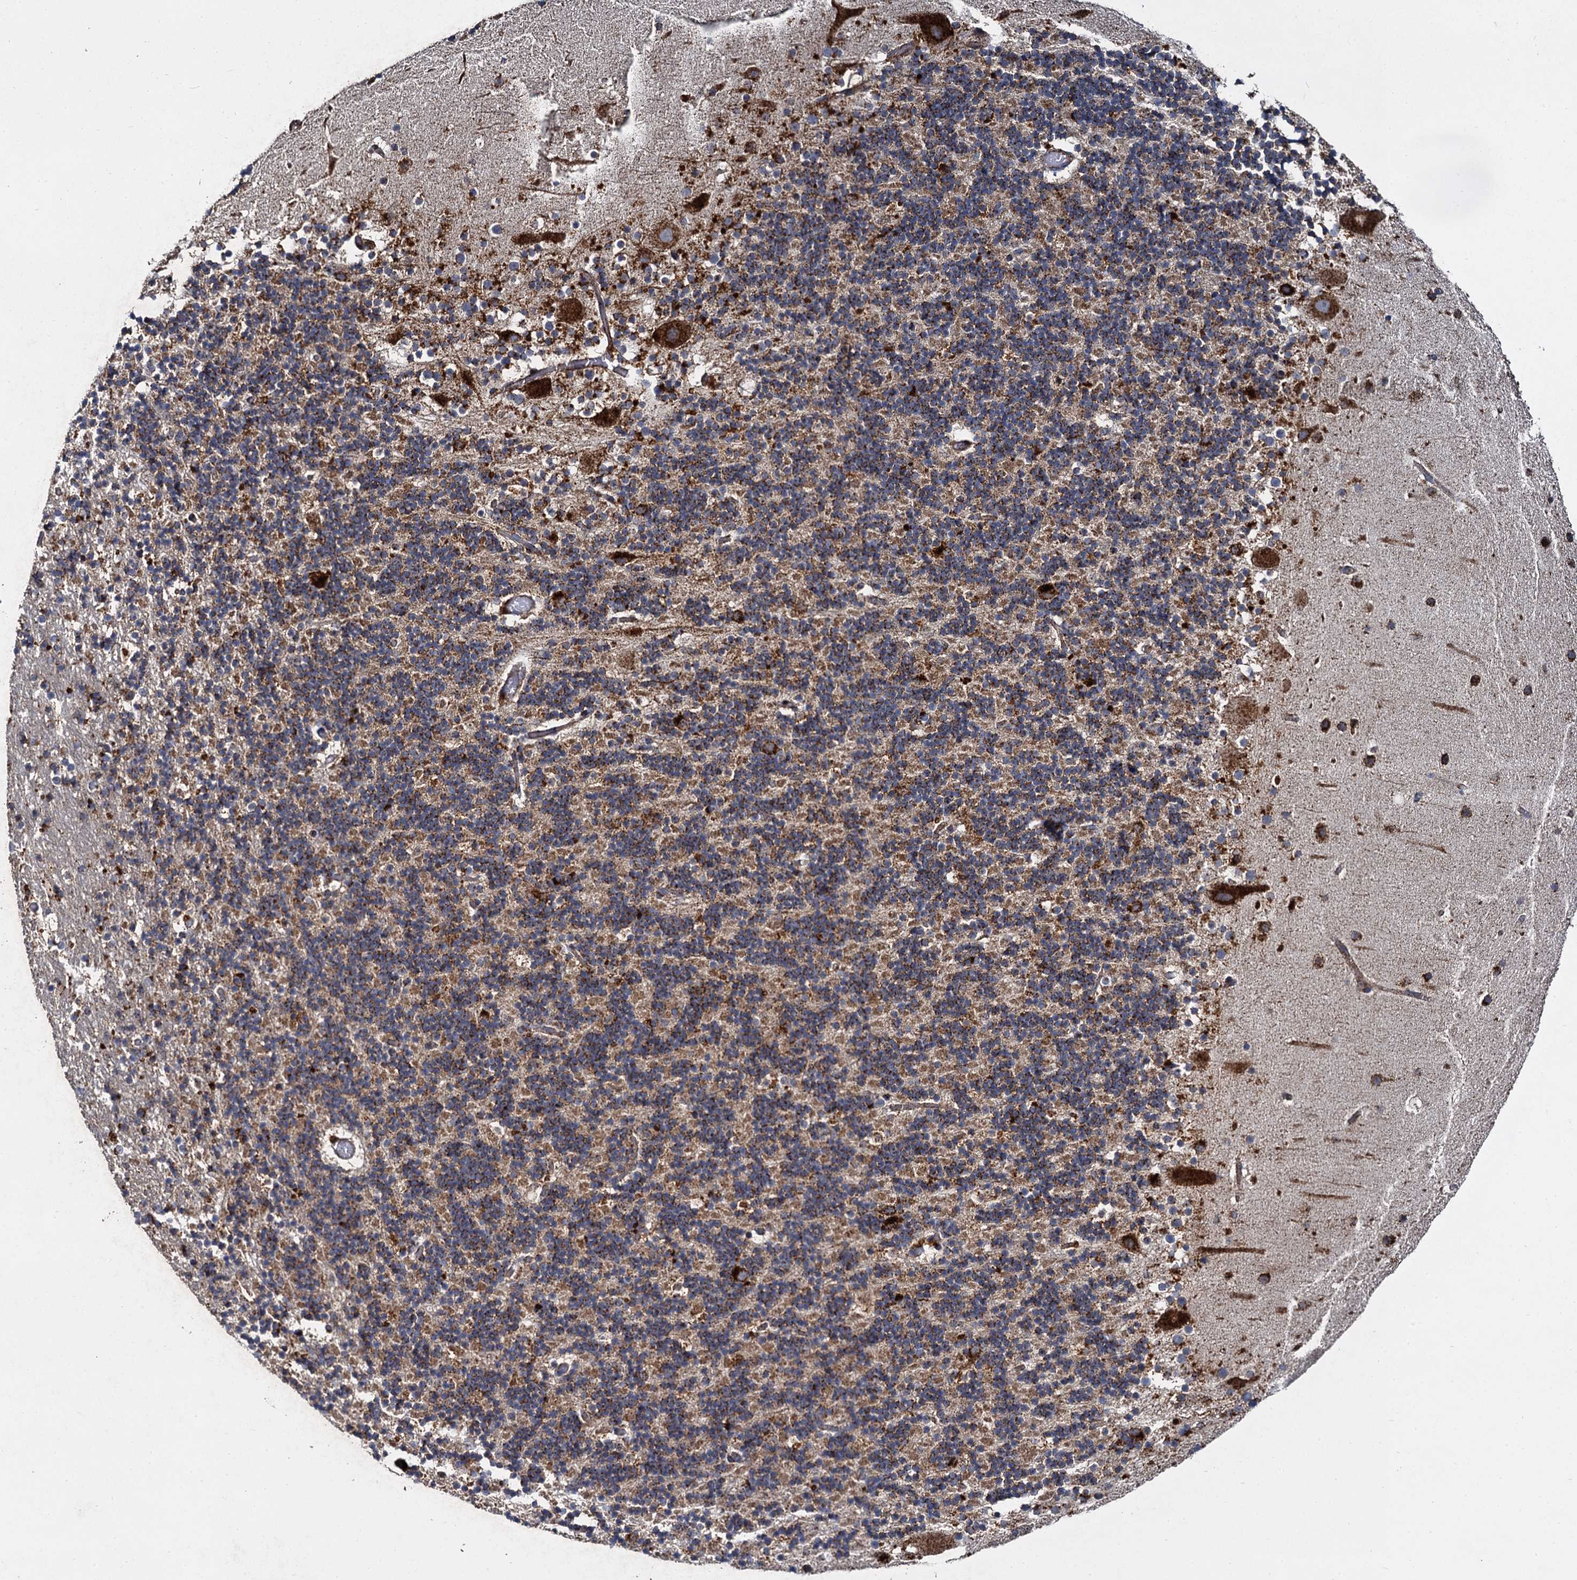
{"staining": {"intensity": "strong", "quantity": "25%-75%", "location": "cytoplasmic/membranous"}, "tissue": "cerebellum", "cell_type": "Cells in granular layer", "image_type": "normal", "snomed": [{"axis": "morphology", "description": "Normal tissue, NOS"}, {"axis": "topography", "description": "Cerebellum"}], "caption": "Brown immunohistochemical staining in unremarkable cerebellum demonstrates strong cytoplasmic/membranous expression in approximately 25%-75% of cells in granular layer. (brown staining indicates protein expression, while blue staining denotes nuclei).", "gene": "GBA1", "patient": {"sex": "male", "age": 57}}